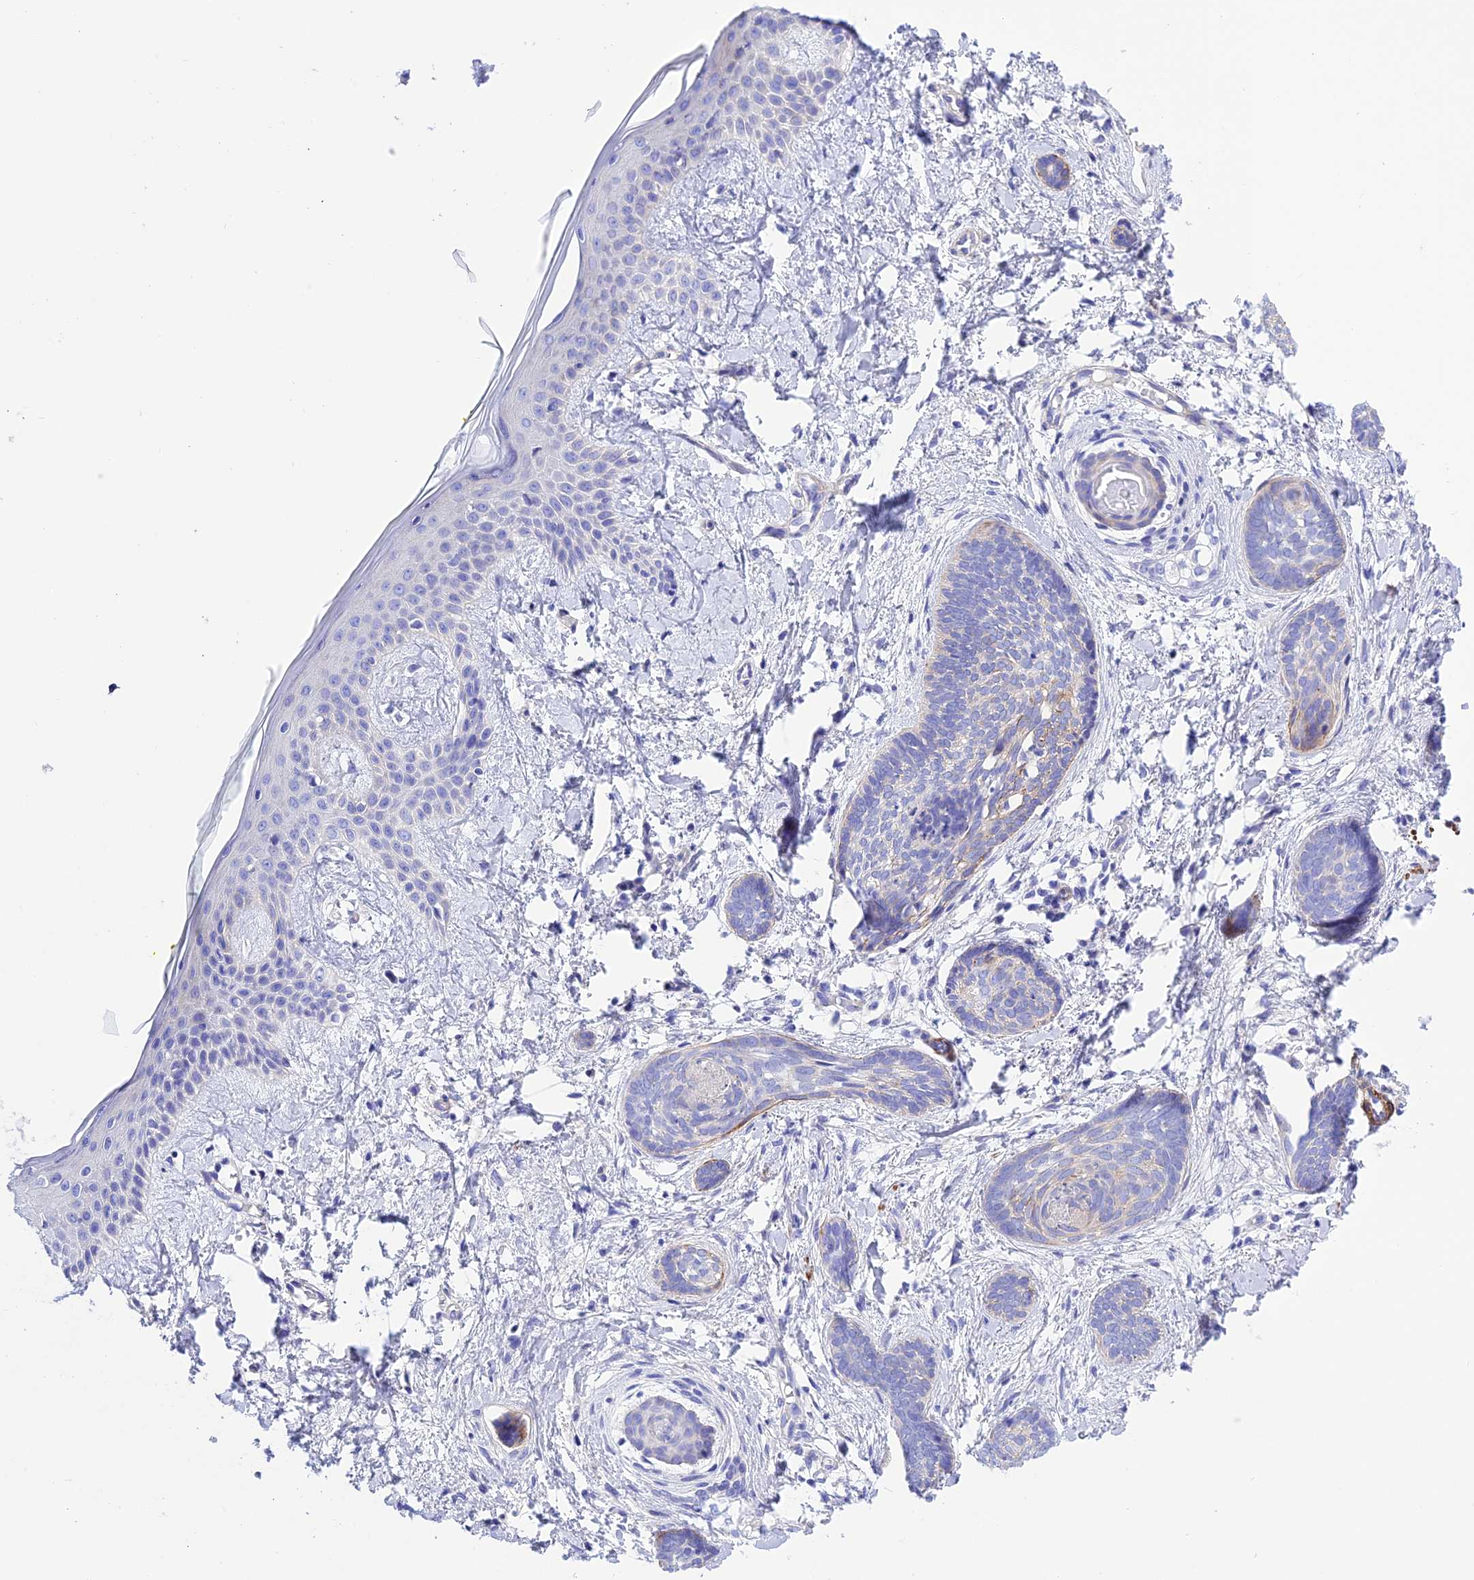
{"staining": {"intensity": "moderate", "quantity": "<25%", "location": "cytoplasmic/membranous"}, "tissue": "skin cancer", "cell_type": "Tumor cells", "image_type": "cancer", "snomed": [{"axis": "morphology", "description": "Basal cell carcinoma"}, {"axis": "topography", "description": "Skin"}], "caption": "Protein positivity by immunohistochemistry (IHC) shows moderate cytoplasmic/membranous expression in approximately <25% of tumor cells in skin cancer. (Stains: DAB (3,3'-diaminobenzidine) in brown, nuclei in blue, Microscopy: brightfield microscopy at high magnification).", "gene": "FRA10AC1", "patient": {"sex": "female", "age": 81}}